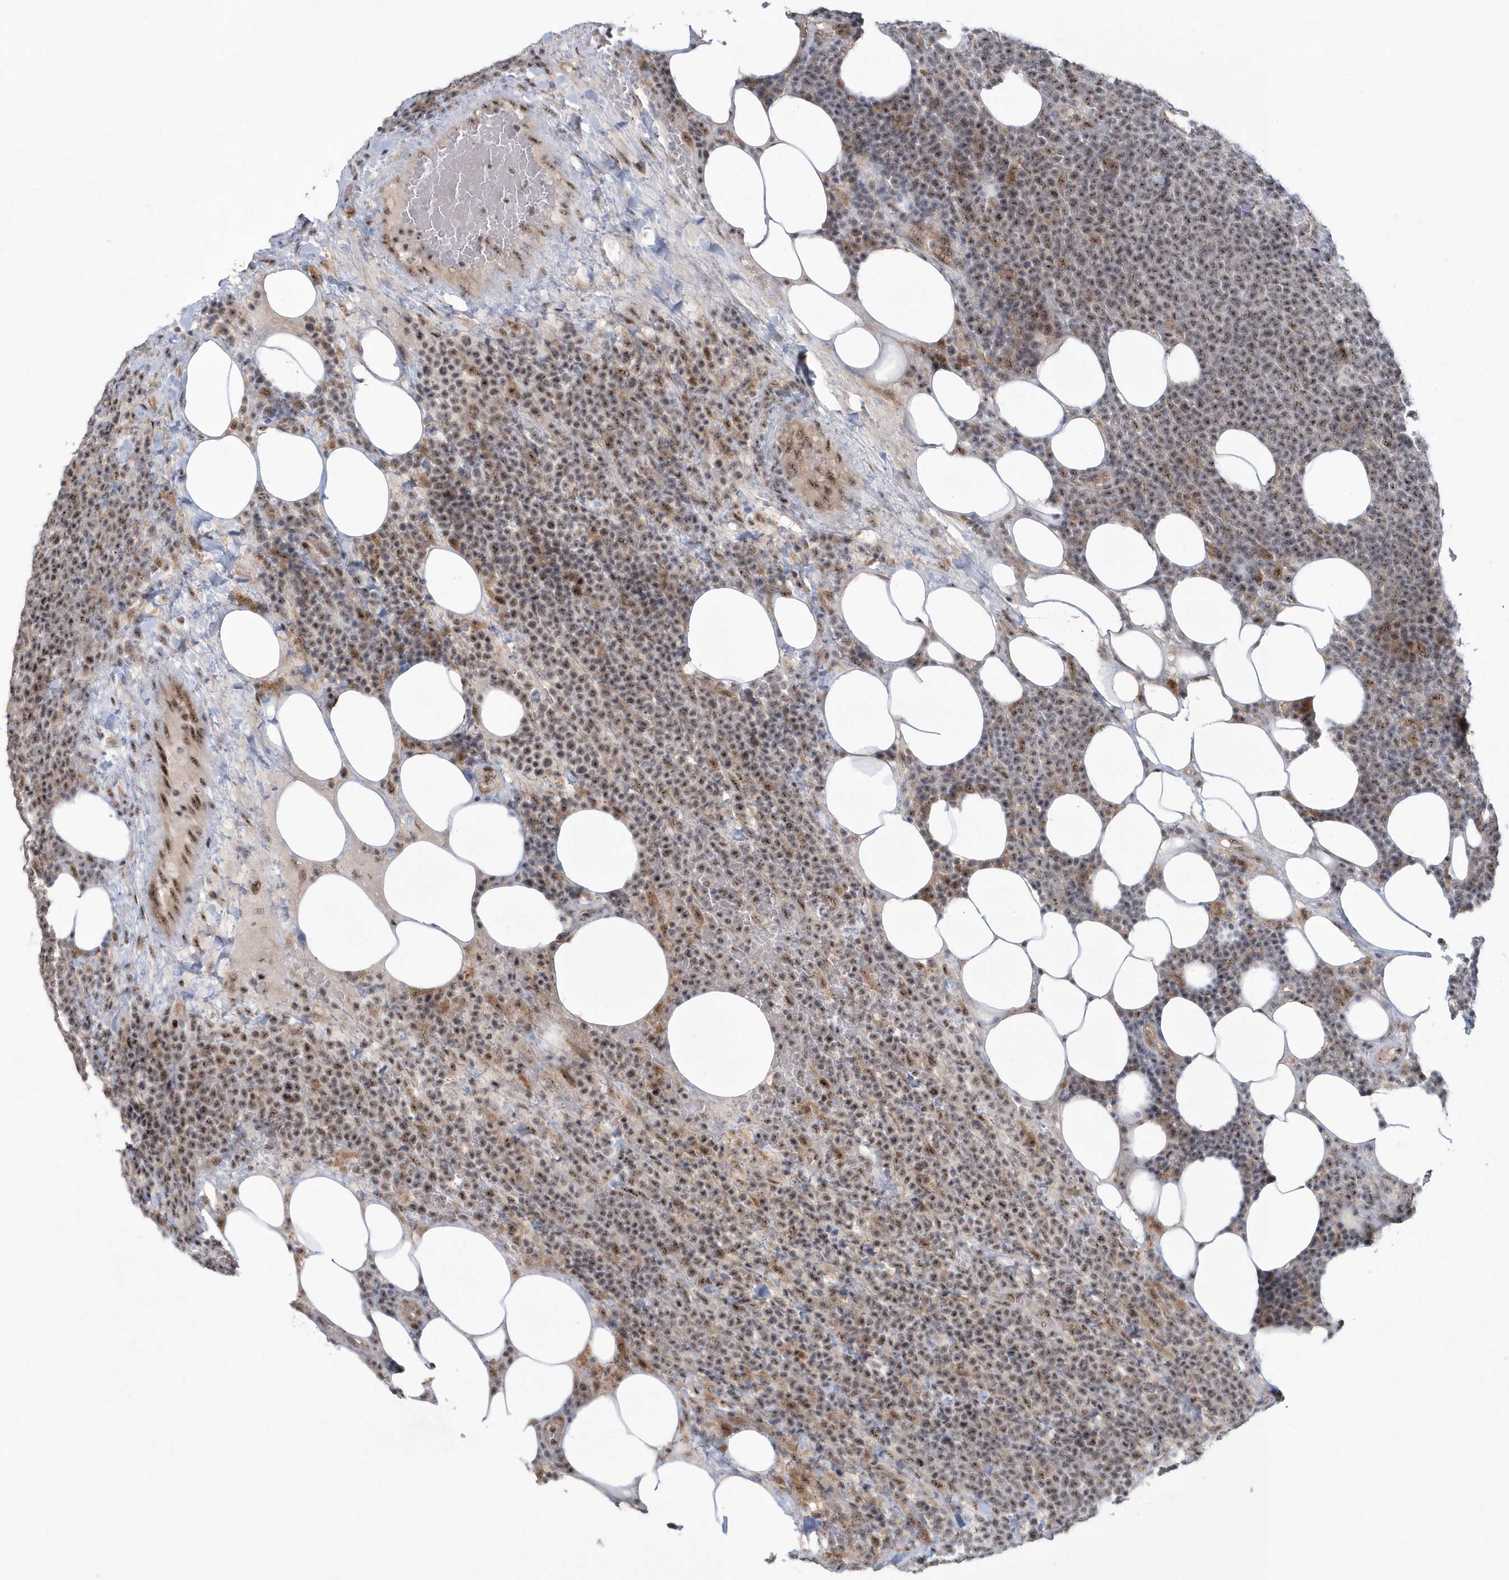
{"staining": {"intensity": "moderate", "quantity": ">75%", "location": "nuclear"}, "tissue": "lymphoma", "cell_type": "Tumor cells", "image_type": "cancer", "snomed": [{"axis": "morphology", "description": "Malignant lymphoma, non-Hodgkin's type, High grade"}, {"axis": "topography", "description": "Lymph node"}], "caption": "Protein analysis of high-grade malignant lymphoma, non-Hodgkin's type tissue reveals moderate nuclear staining in about >75% of tumor cells.", "gene": "KDM6B", "patient": {"sex": "male", "age": 61}}